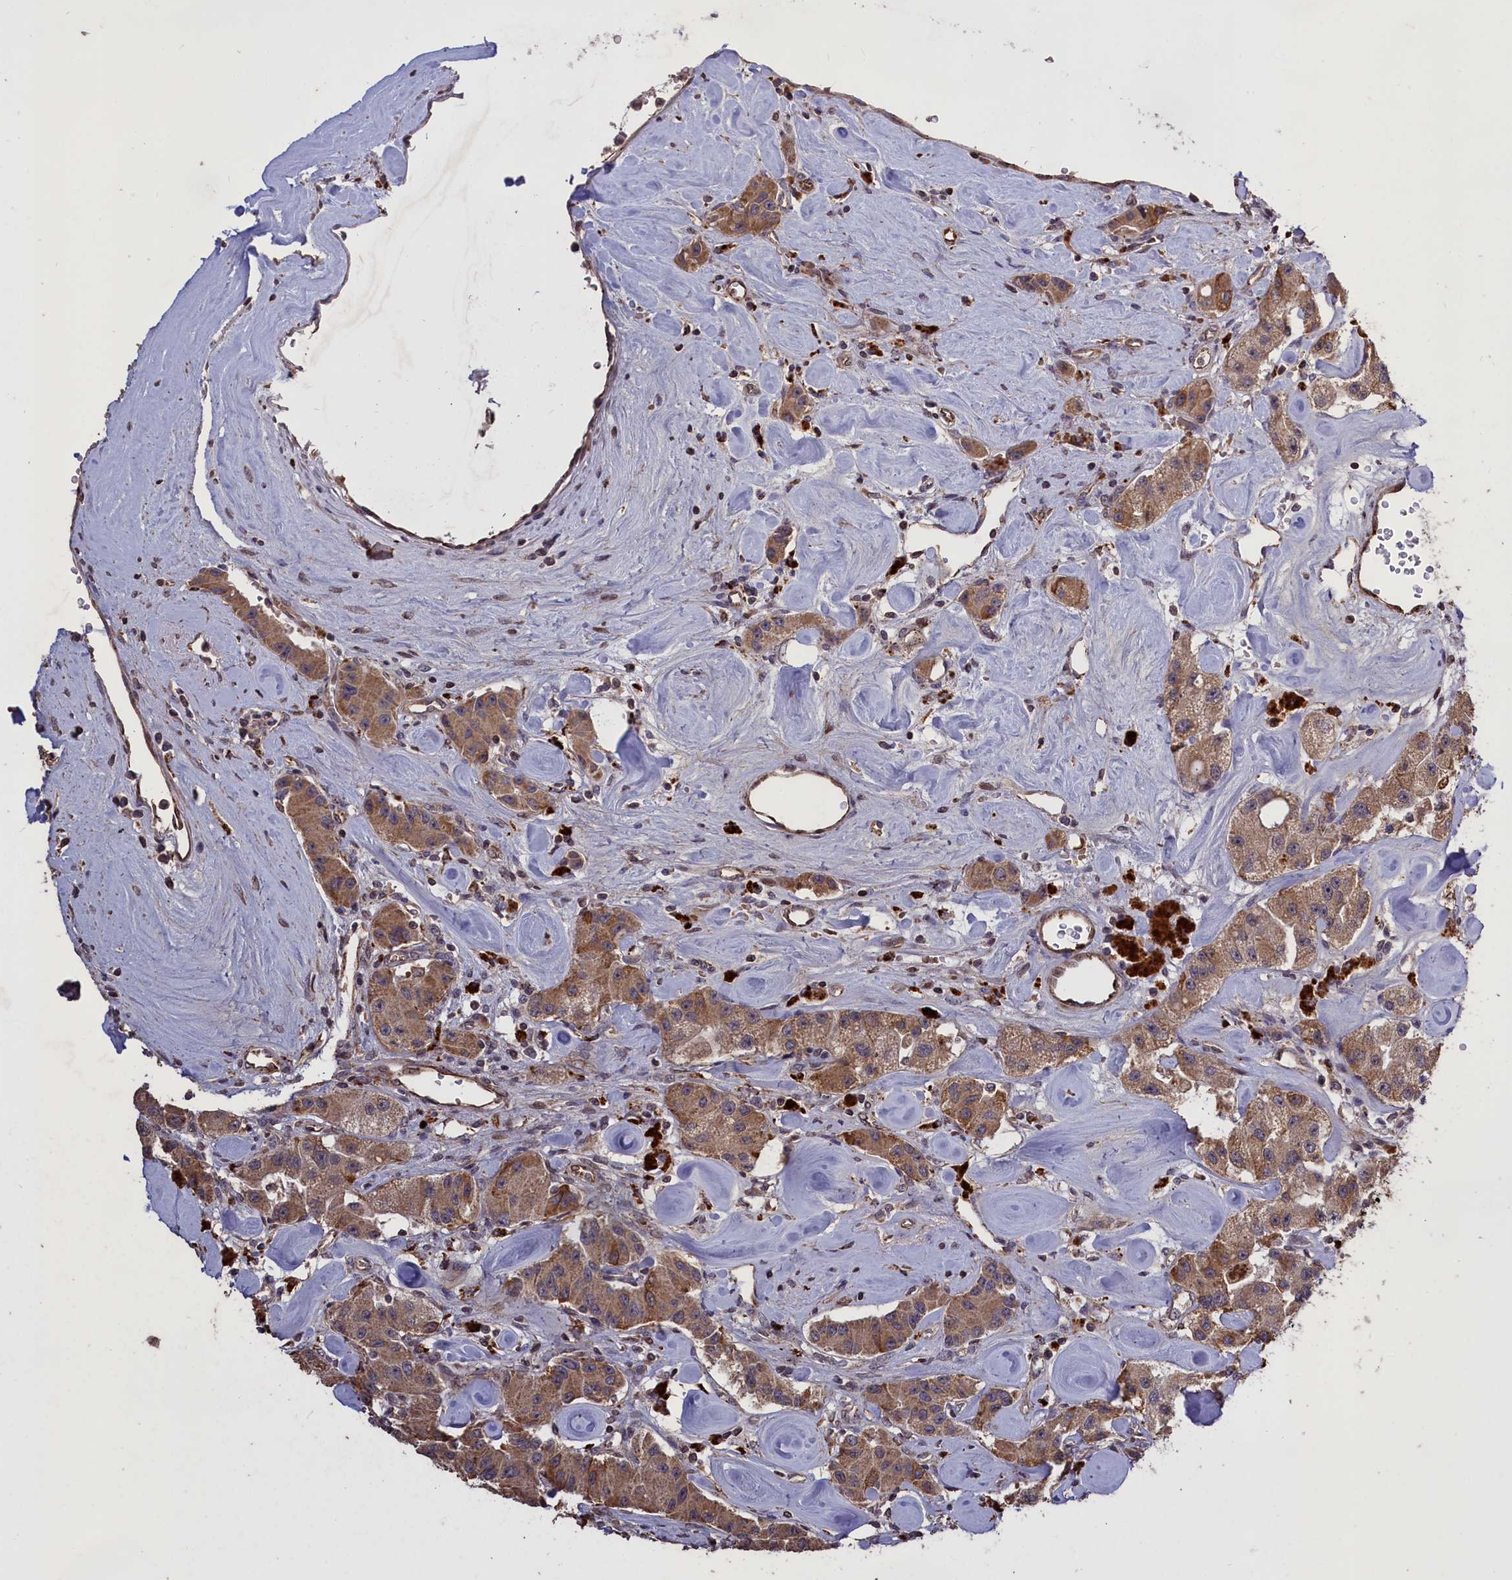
{"staining": {"intensity": "moderate", "quantity": ">75%", "location": "cytoplasmic/membranous"}, "tissue": "carcinoid", "cell_type": "Tumor cells", "image_type": "cancer", "snomed": [{"axis": "morphology", "description": "Carcinoid, malignant, NOS"}, {"axis": "topography", "description": "Pancreas"}], "caption": "Human carcinoid stained with a brown dye demonstrates moderate cytoplasmic/membranous positive staining in approximately >75% of tumor cells.", "gene": "CLRN2", "patient": {"sex": "male", "age": 41}}